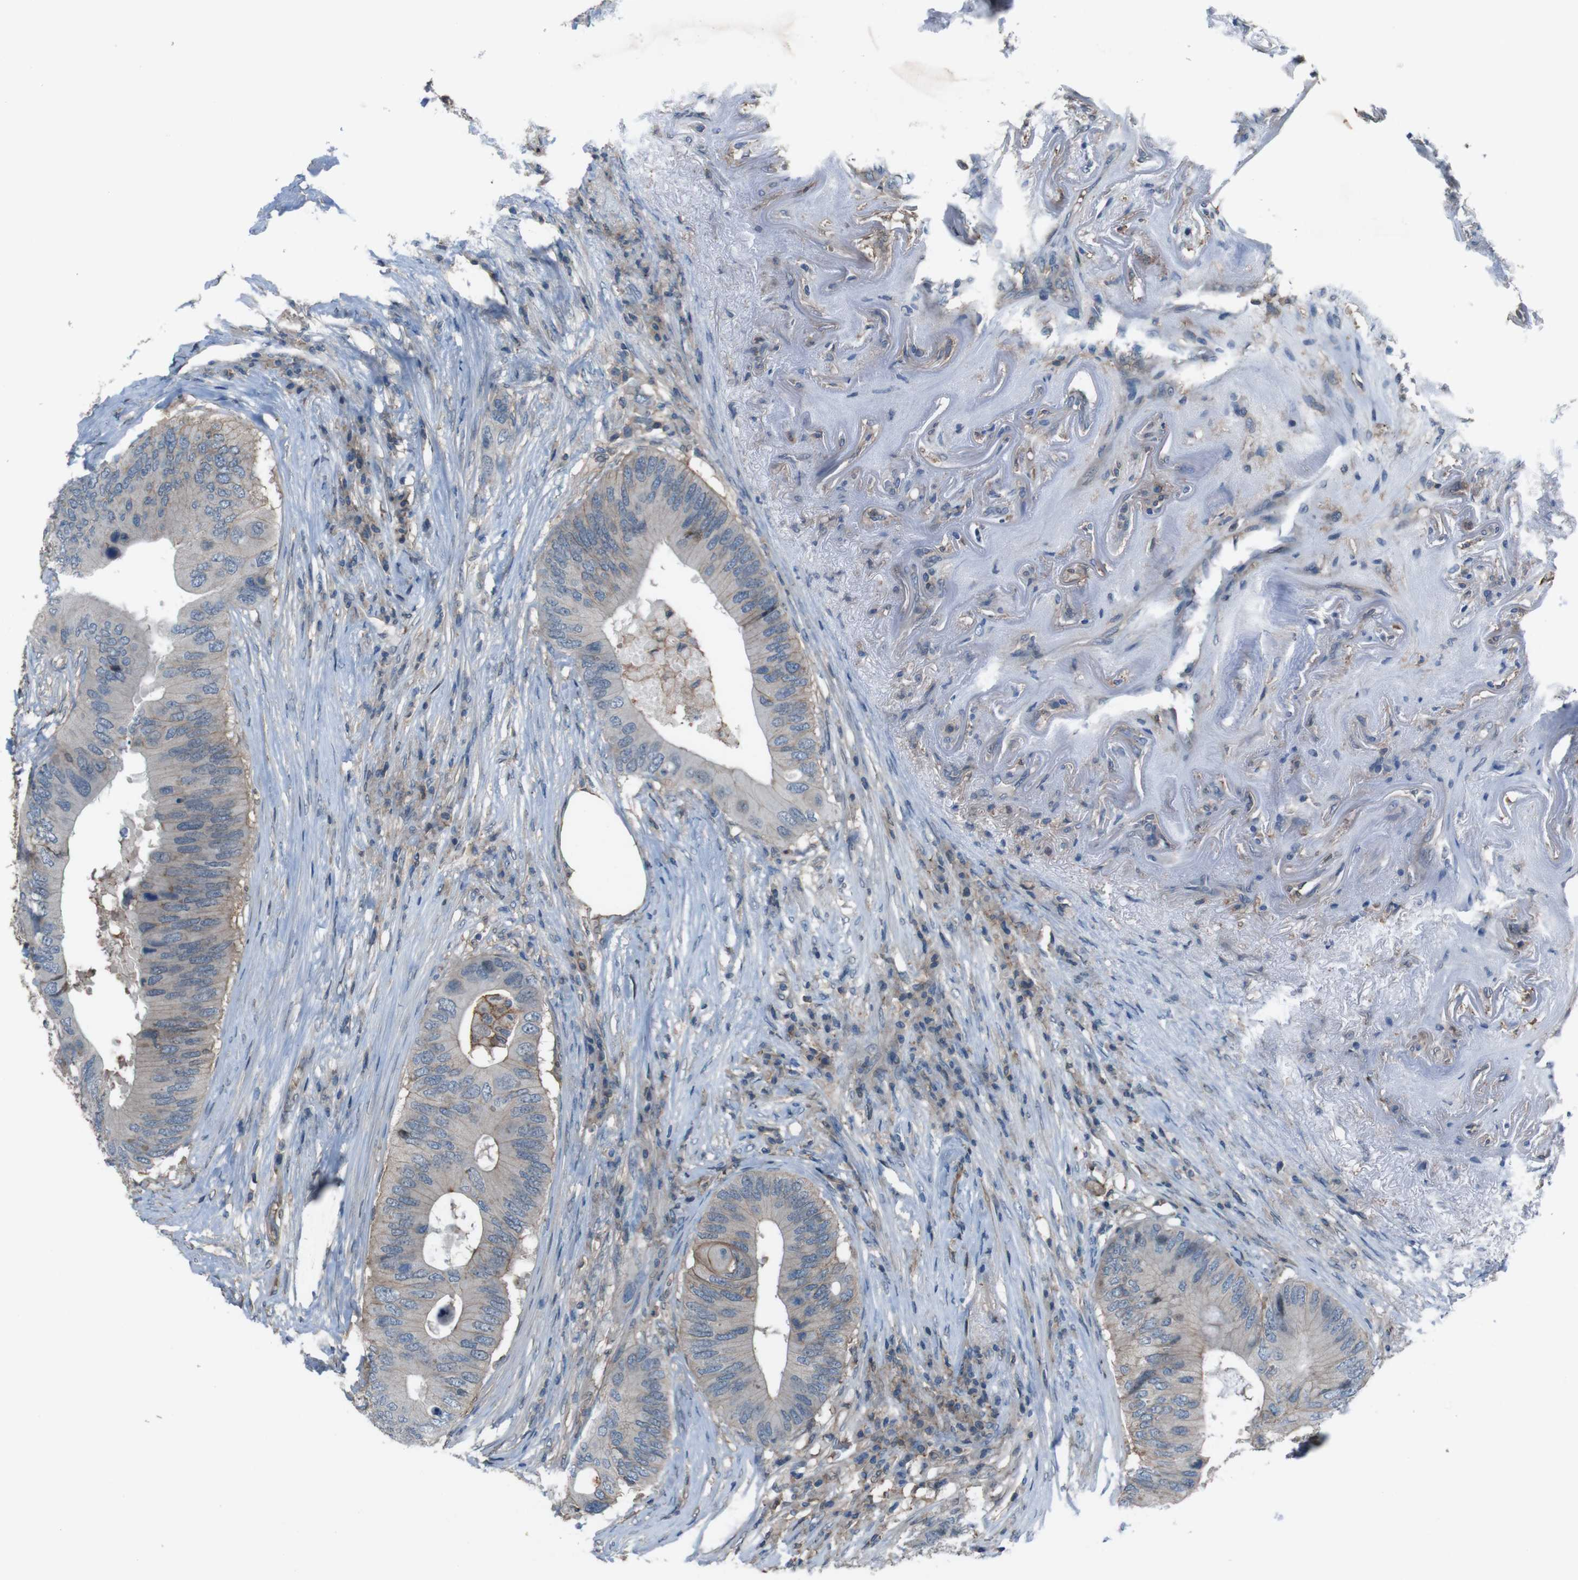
{"staining": {"intensity": "moderate", "quantity": "<25%", "location": "cytoplasmic/membranous"}, "tissue": "colorectal cancer", "cell_type": "Tumor cells", "image_type": "cancer", "snomed": [{"axis": "morphology", "description": "Adenocarcinoma, NOS"}, {"axis": "topography", "description": "Colon"}], "caption": "Tumor cells show low levels of moderate cytoplasmic/membranous positivity in approximately <25% of cells in colorectal cancer (adenocarcinoma).", "gene": "ATP2B1", "patient": {"sex": "male", "age": 71}}